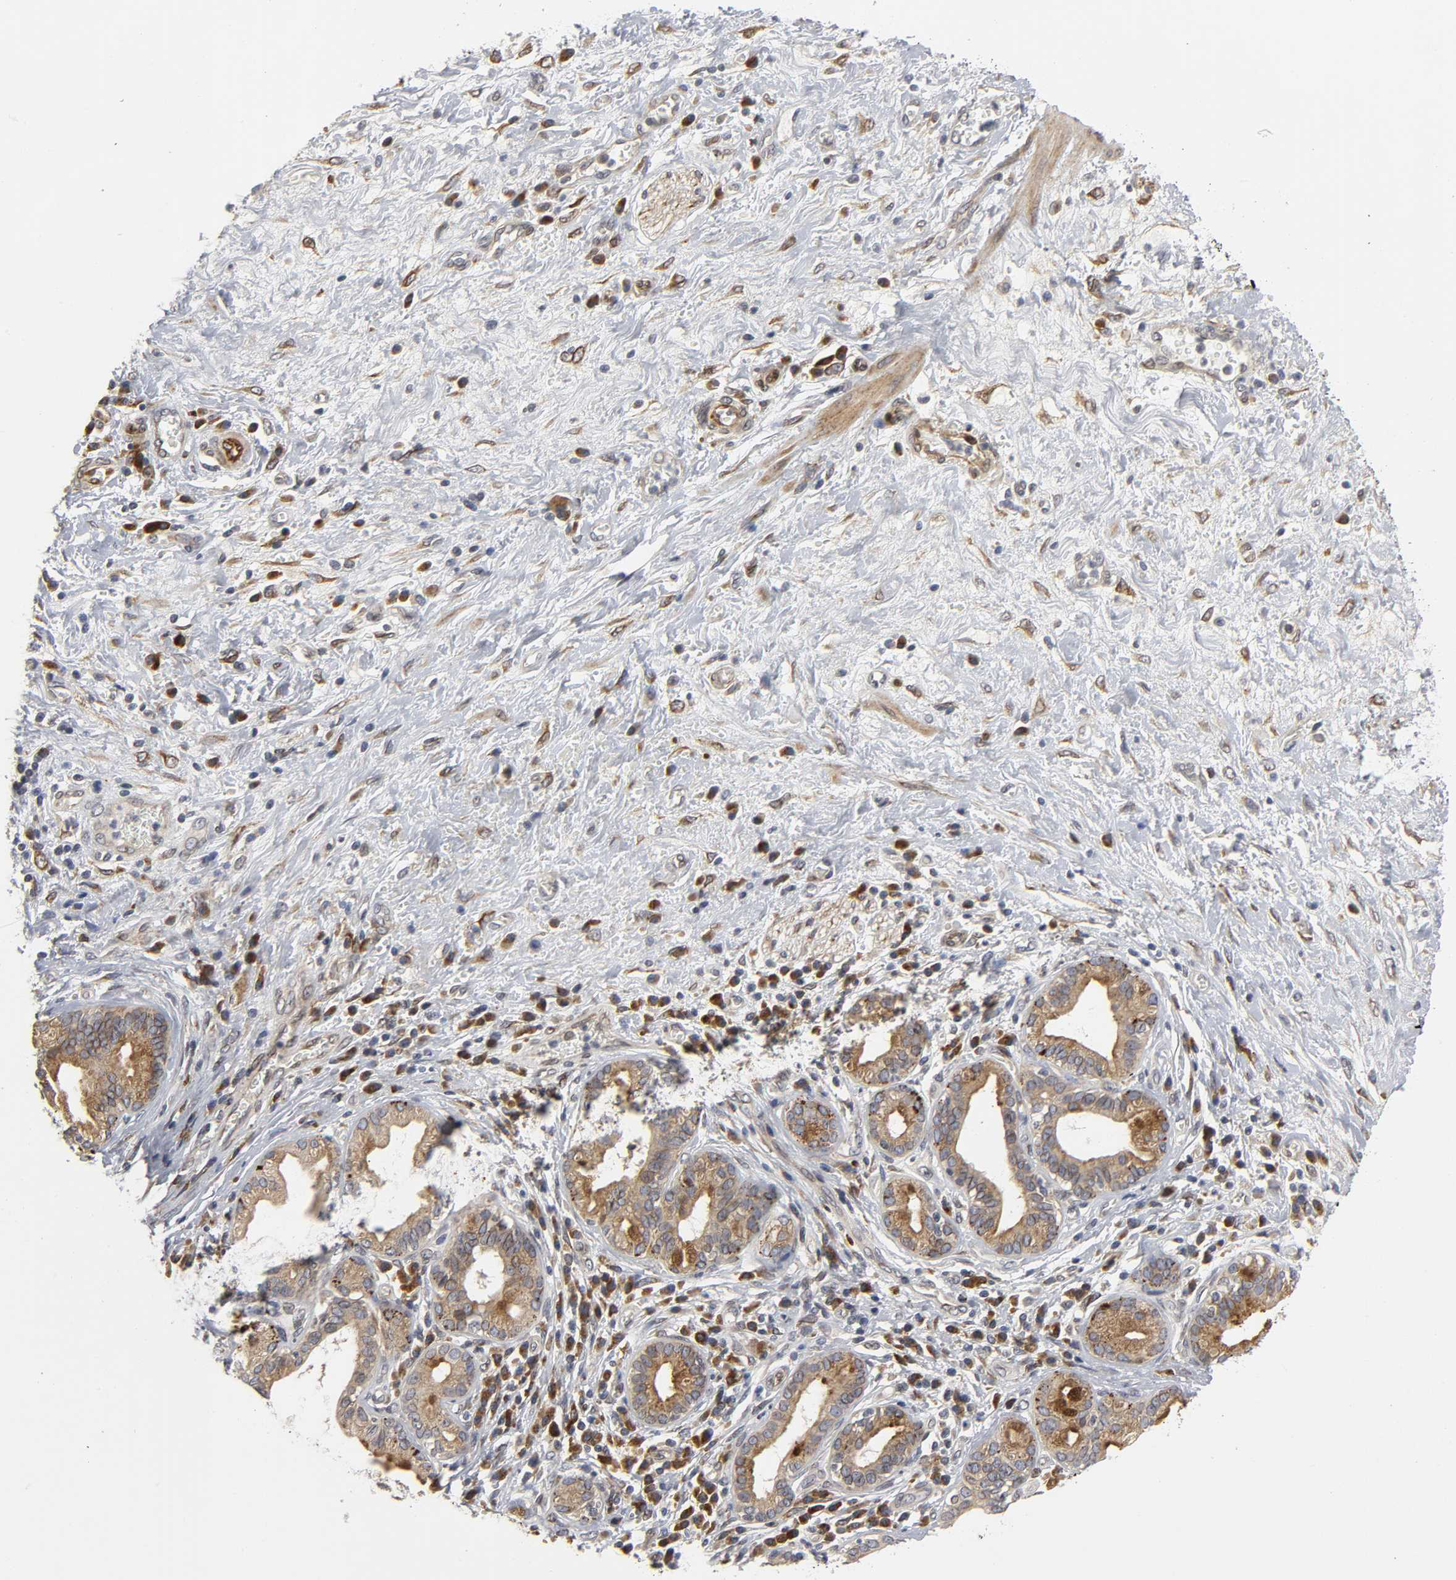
{"staining": {"intensity": "moderate", "quantity": "25%-75%", "location": "cytoplasmic/membranous"}, "tissue": "pancreatic cancer", "cell_type": "Tumor cells", "image_type": "cancer", "snomed": [{"axis": "morphology", "description": "Adenocarcinoma, NOS"}, {"axis": "topography", "description": "Pancreas"}], "caption": "Tumor cells reveal medium levels of moderate cytoplasmic/membranous expression in approximately 25%-75% of cells in human pancreatic cancer. (DAB (3,3'-diaminobenzidine) IHC with brightfield microscopy, high magnification).", "gene": "ASB6", "patient": {"sex": "female", "age": 73}}